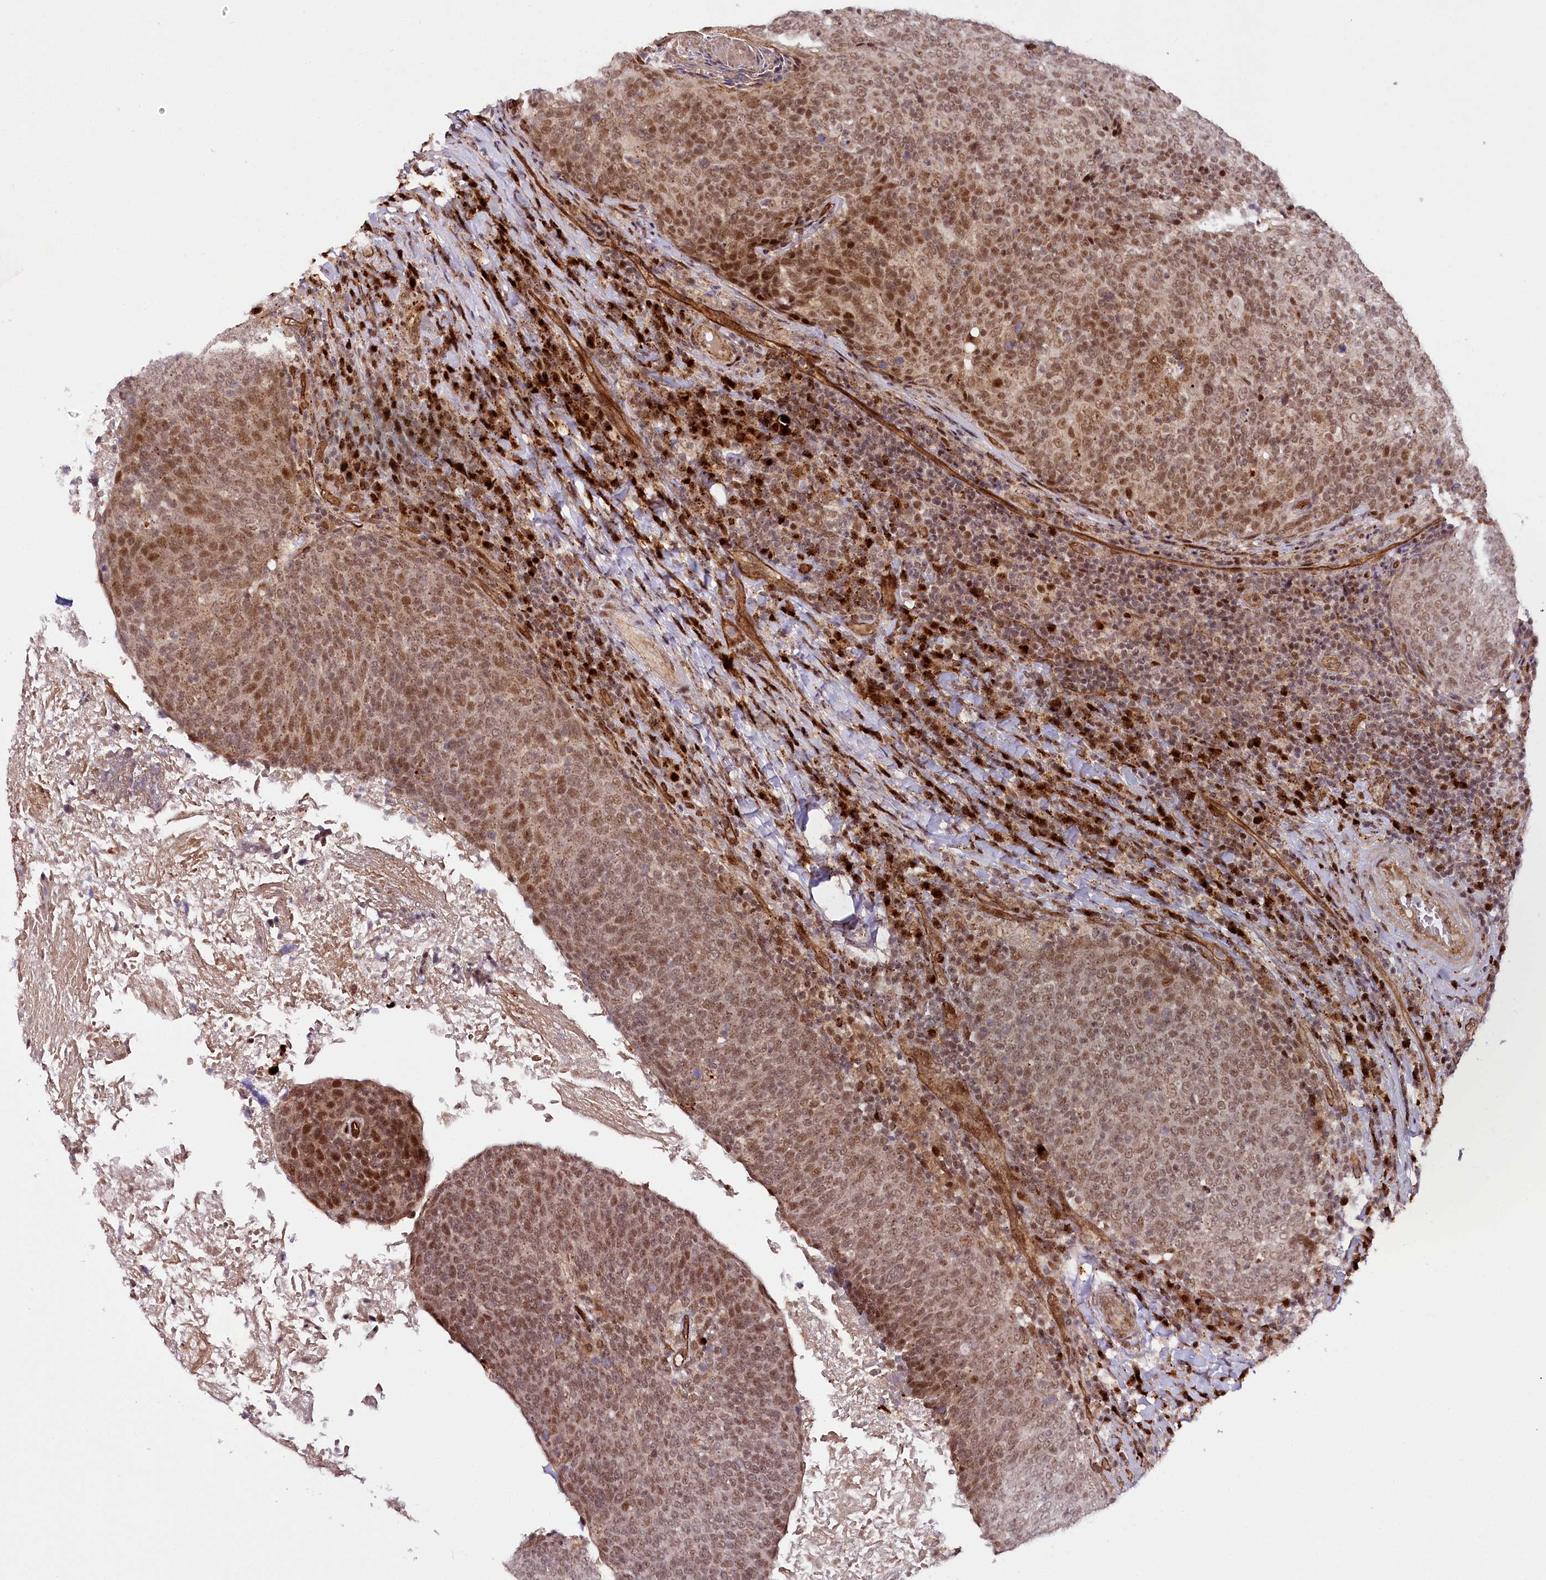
{"staining": {"intensity": "moderate", "quantity": ">75%", "location": "nuclear"}, "tissue": "head and neck cancer", "cell_type": "Tumor cells", "image_type": "cancer", "snomed": [{"axis": "morphology", "description": "Squamous cell carcinoma, NOS"}, {"axis": "morphology", "description": "Squamous cell carcinoma, metastatic, NOS"}, {"axis": "topography", "description": "Lymph node"}, {"axis": "topography", "description": "Head-Neck"}], "caption": "Immunohistochemical staining of squamous cell carcinoma (head and neck) shows moderate nuclear protein expression in approximately >75% of tumor cells. The staining was performed using DAB to visualize the protein expression in brown, while the nuclei were stained in blue with hematoxylin (Magnification: 20x).", "gene": "COPG1", "patient": {"sex": "male", "age": 62}}